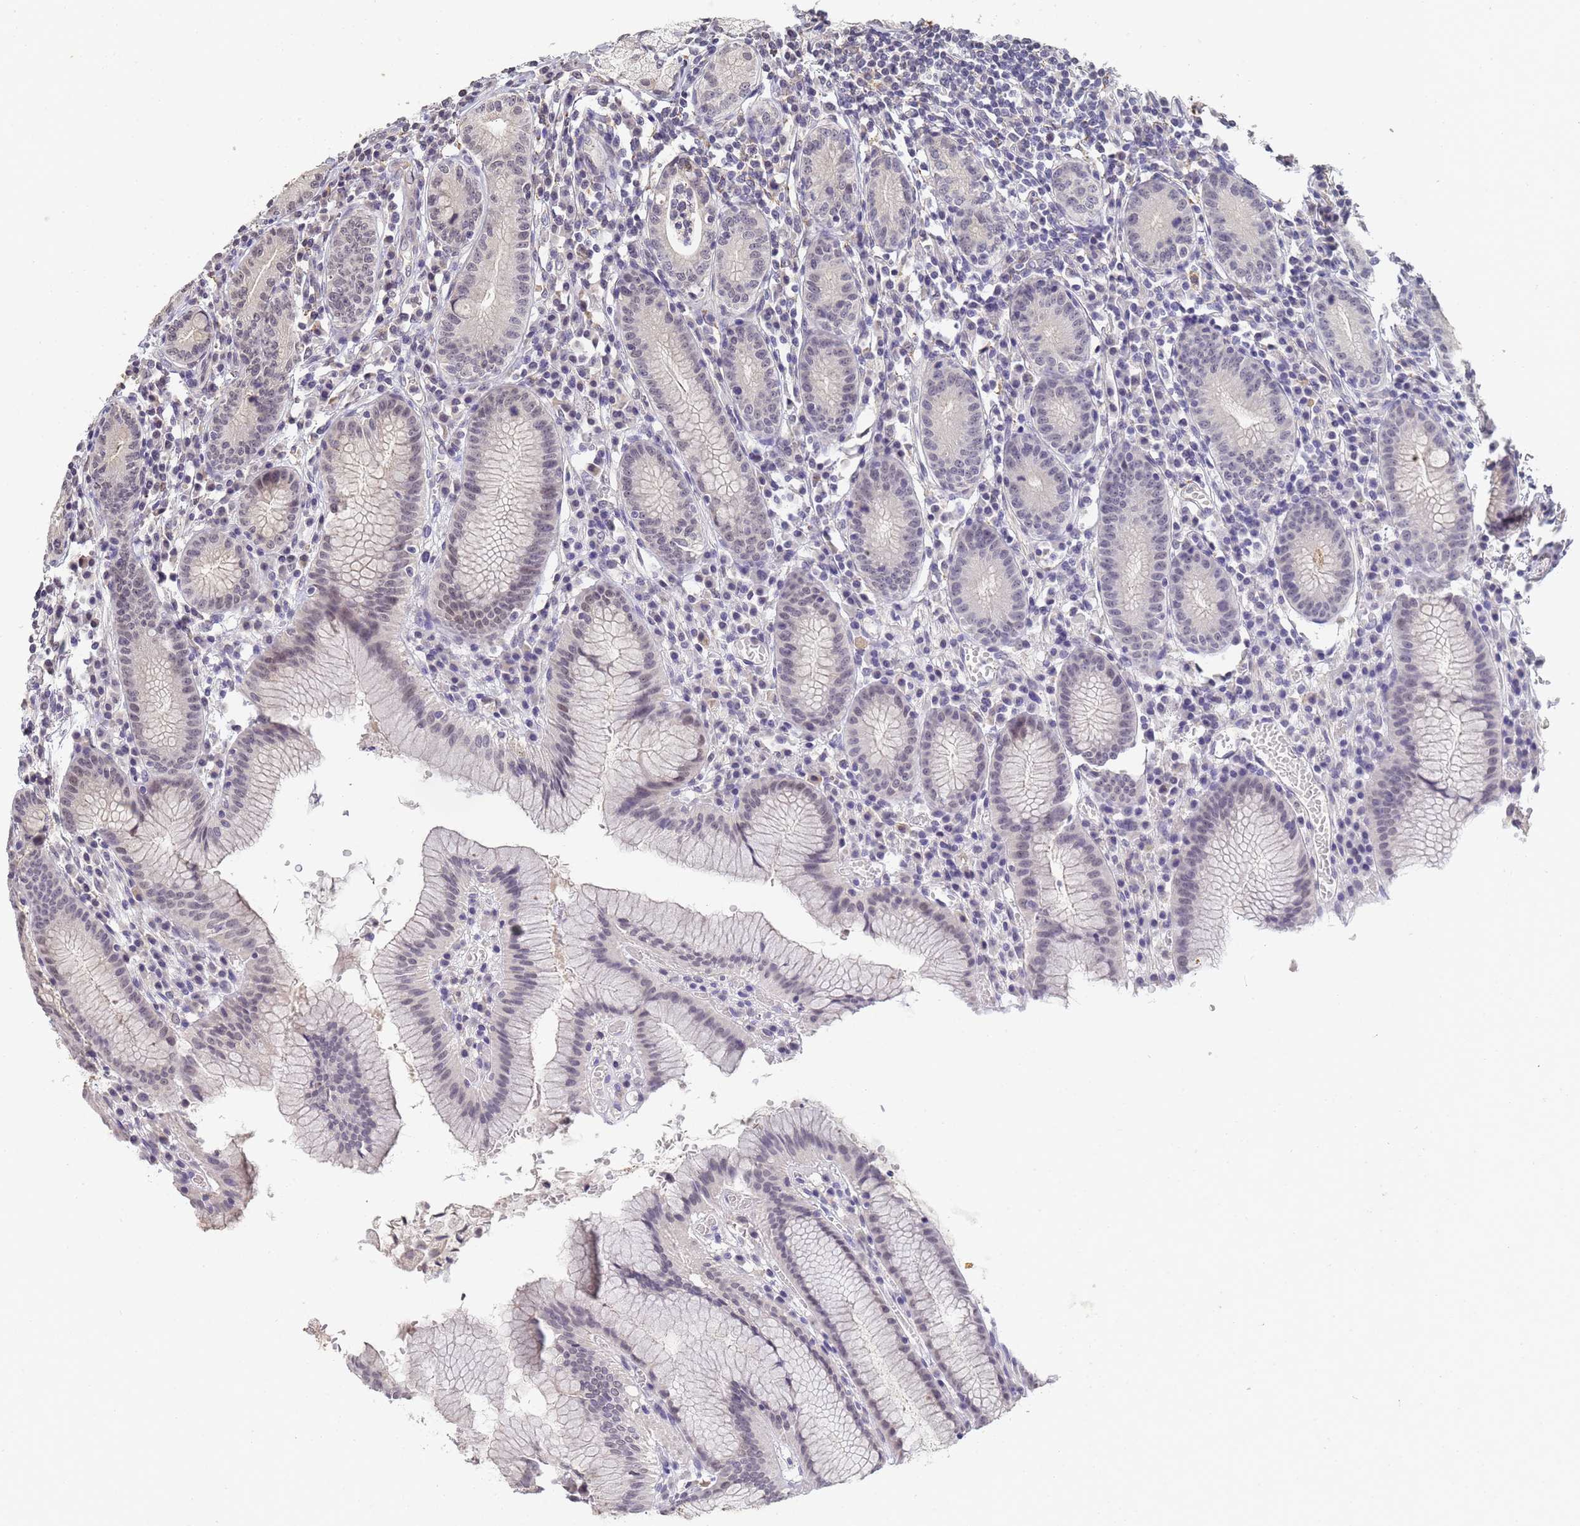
{"staining": {"intensity": "weak", "quantity": "25%-75%", "location": "cytoplasmic/membranous,nuclear"}, "tissue": "stomach", "cell_type": "Glandular cells", "image_type": "normal", "snomed": [{"axis": "morphology", "description": "Normal tissue, NOS"}, {"axis": "topography", "description": "Stomach"}], "caption": "Normal stomach shows weak cytoplasmic/membranous,nuclear expression in about 25%-75% of glandular cells (Stains: DAB in brown, nuclei in blue, Microscopy: brightfield microscopy at high magnification)..", "gene": "MYL7", "patient": {"sex": "male", "age": 55}}